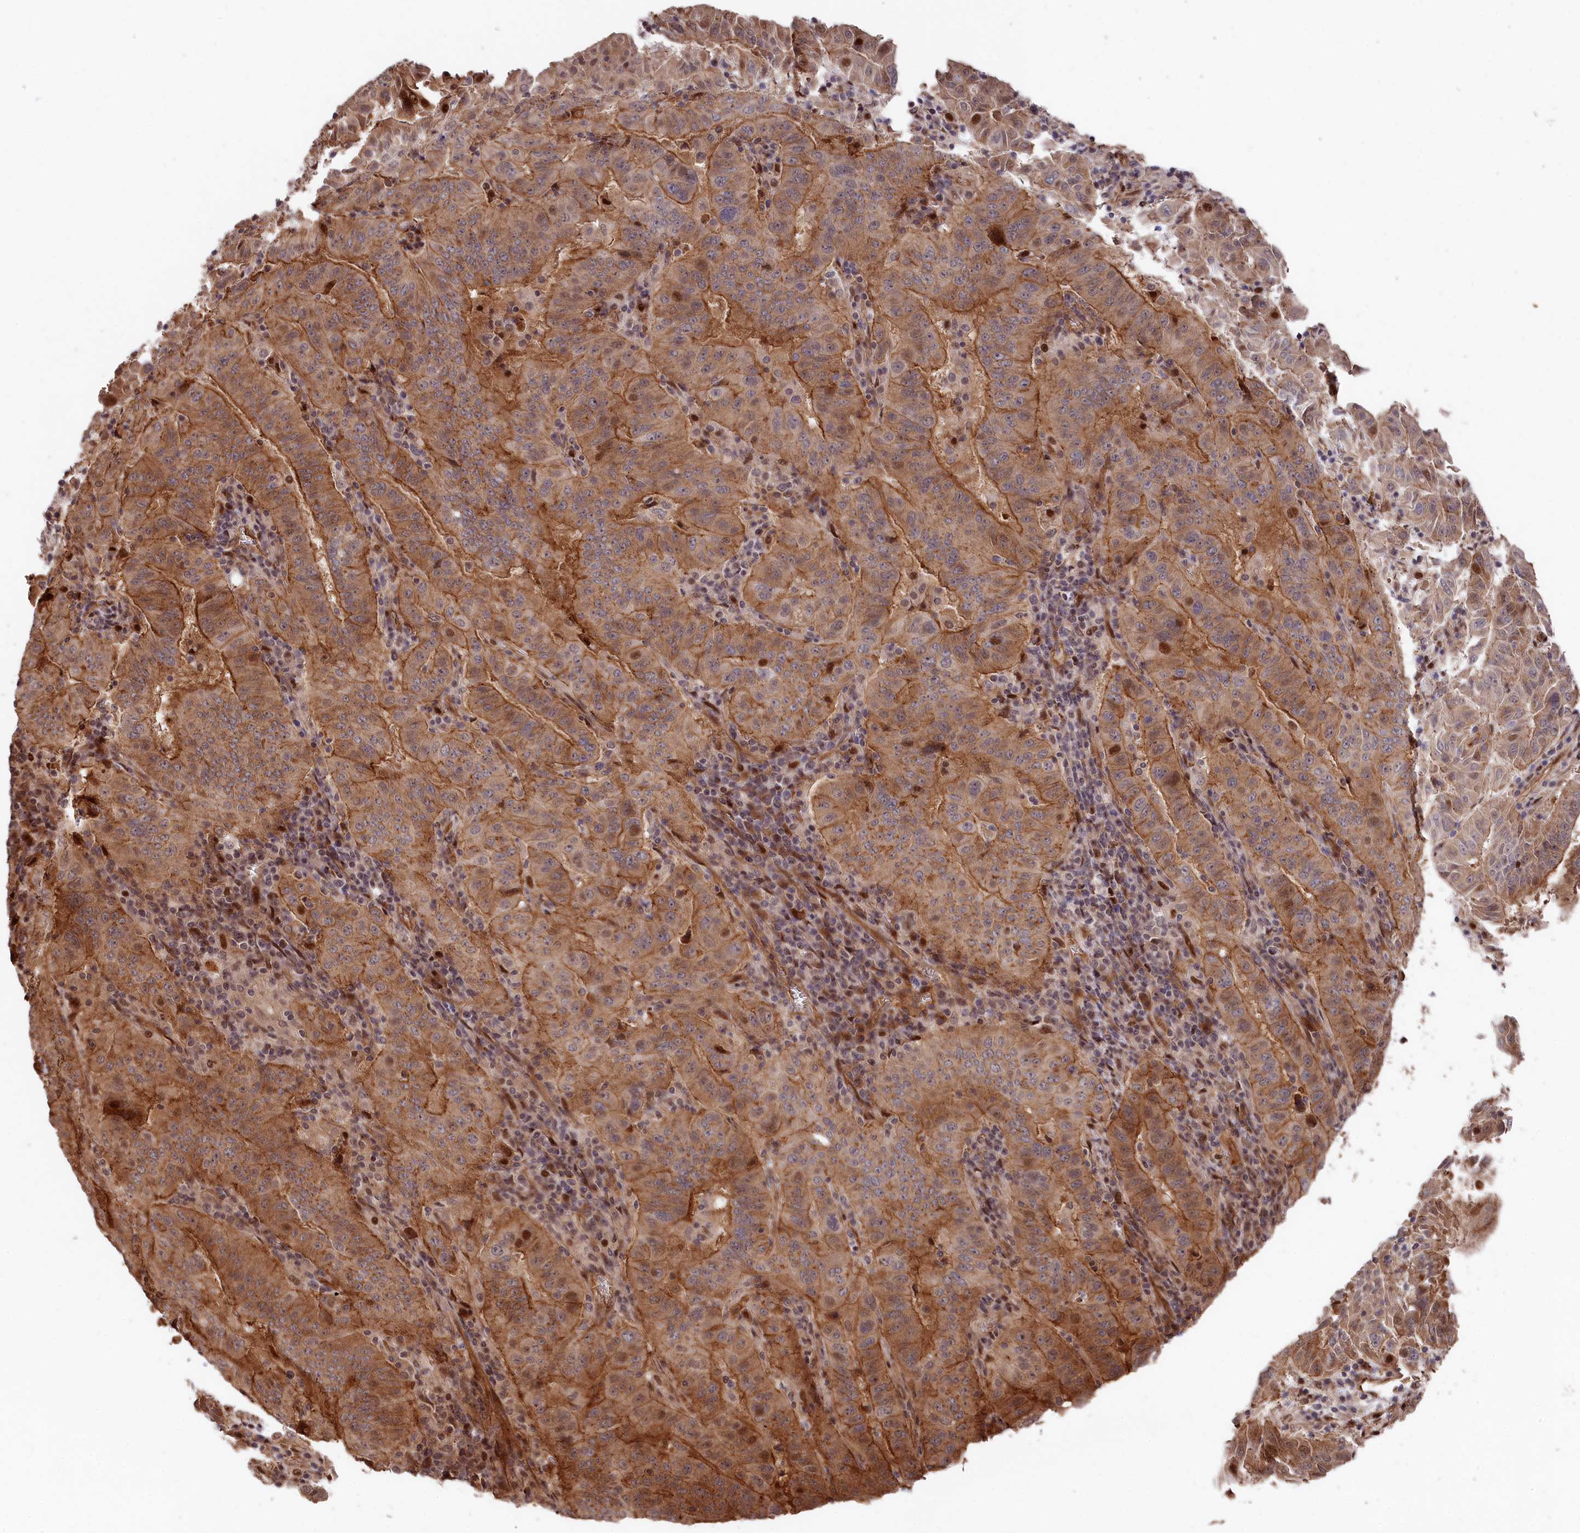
{"staining": {"intensity": "strong", "quantity": ">75%", "location": "cytoplasmic/membranous"}, "tissue": "pancreatic cancer", "cell_type": "Tumor cells", "image_type": "cancer", "snomed": [{"axis": "morphology", "description": "Adenocarcinoma, NOS"}, {"axis": "topography", "description": "Pancreas"}], "caption": "There is high levels of strong cytoplasmic/membranous positivity in tumor cells of pancreatic cancer (adenocarcinoma), as demonstrated by immunohistochemical staining (brown color).", "gene": "TNKS1BP1", "patient": {"sex": "male", "age": 63}}